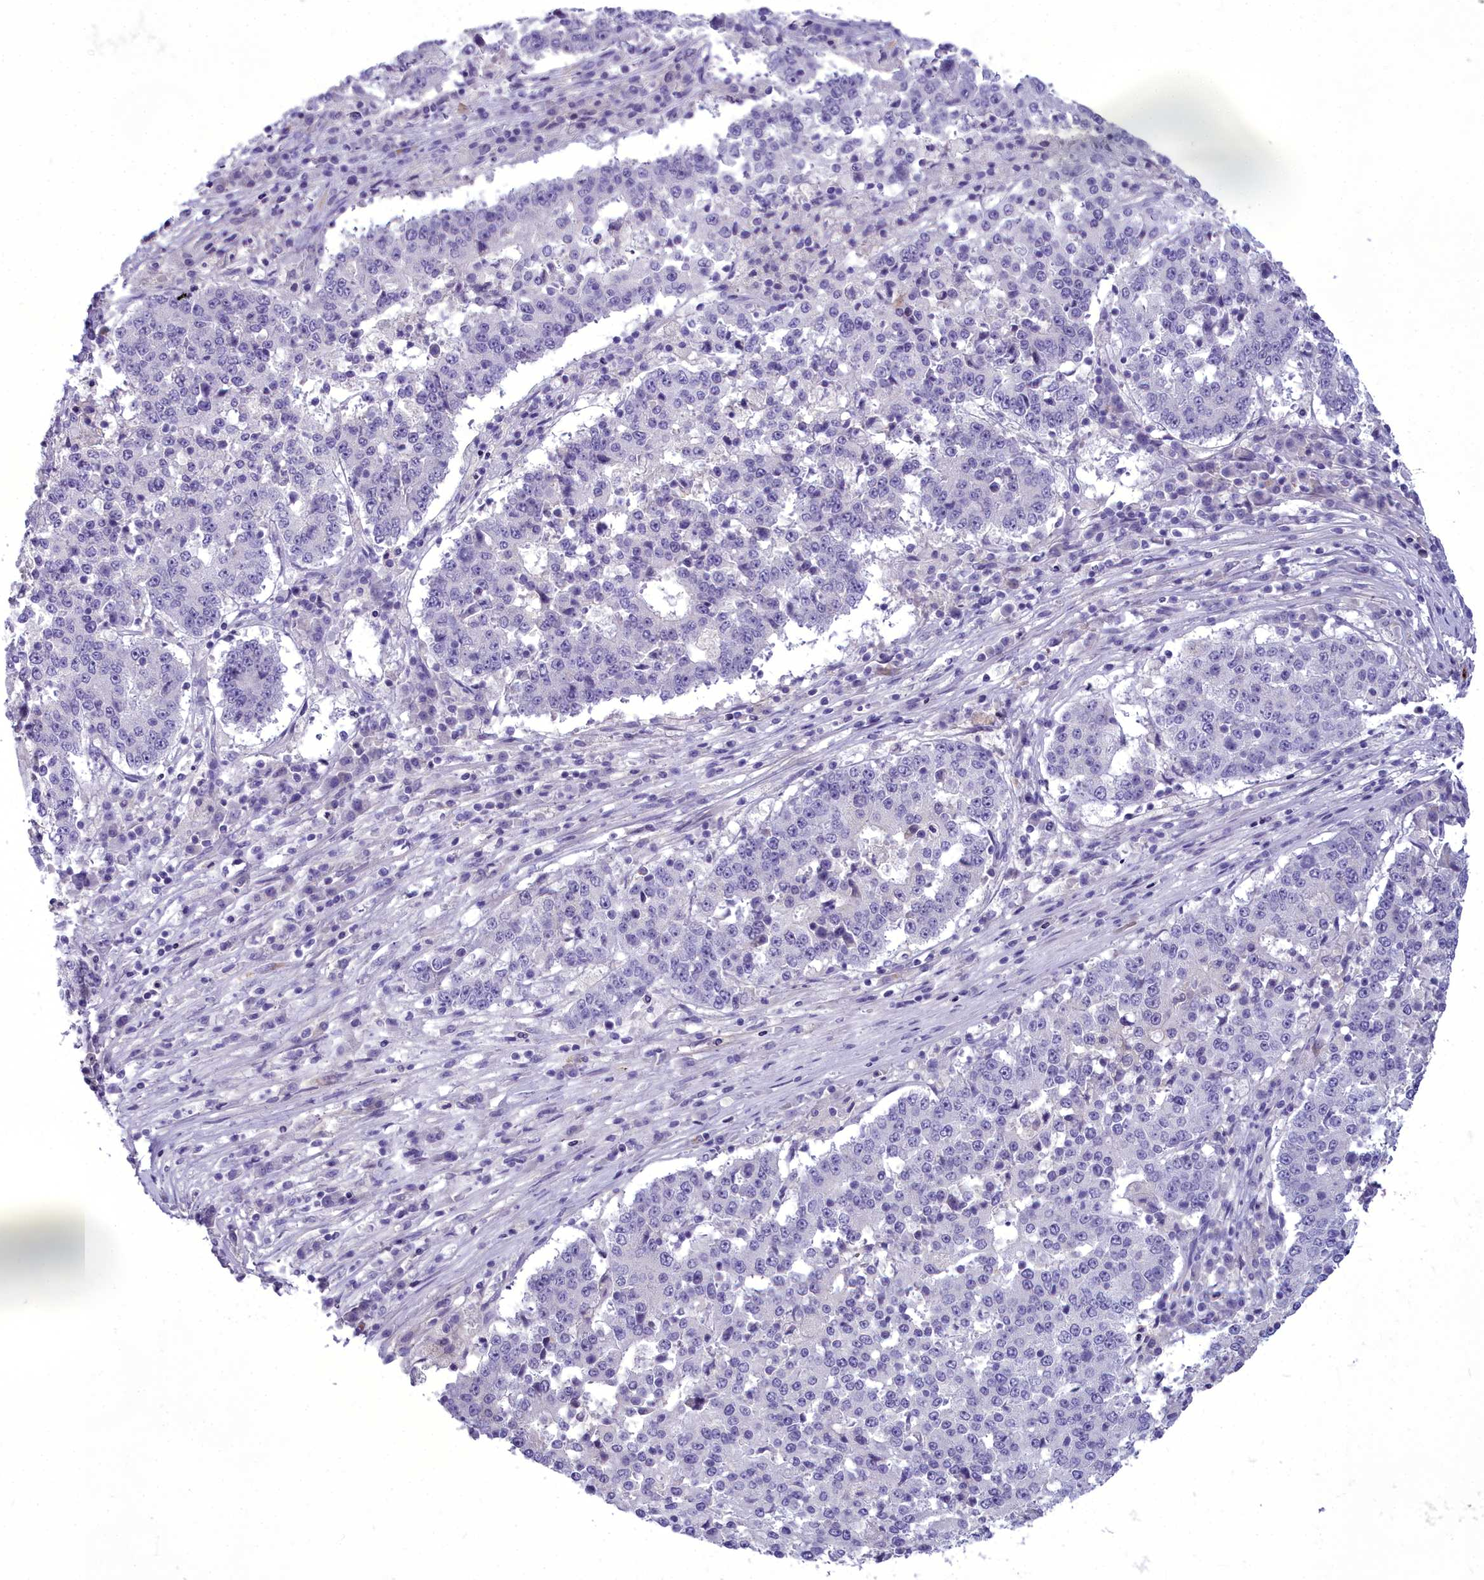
{"staining": {"intensity": "negative", "quantity": "none", "location": "none"}, "tissue": "stomach cancer", "cell_type": "Tumor cells", "image_type": "cancer", "snomed": [{"axis": "morphology", "description": "Adenocarcinoma, NOS"}, {"axis": "topography", "description": "Stomach"}], "caption": "Stomach cancer was stained to show a protein in brown. There is no significant staining in tumor cells.", "gene": "OSTN", "patient": {"sex": "male", "age": 59}}